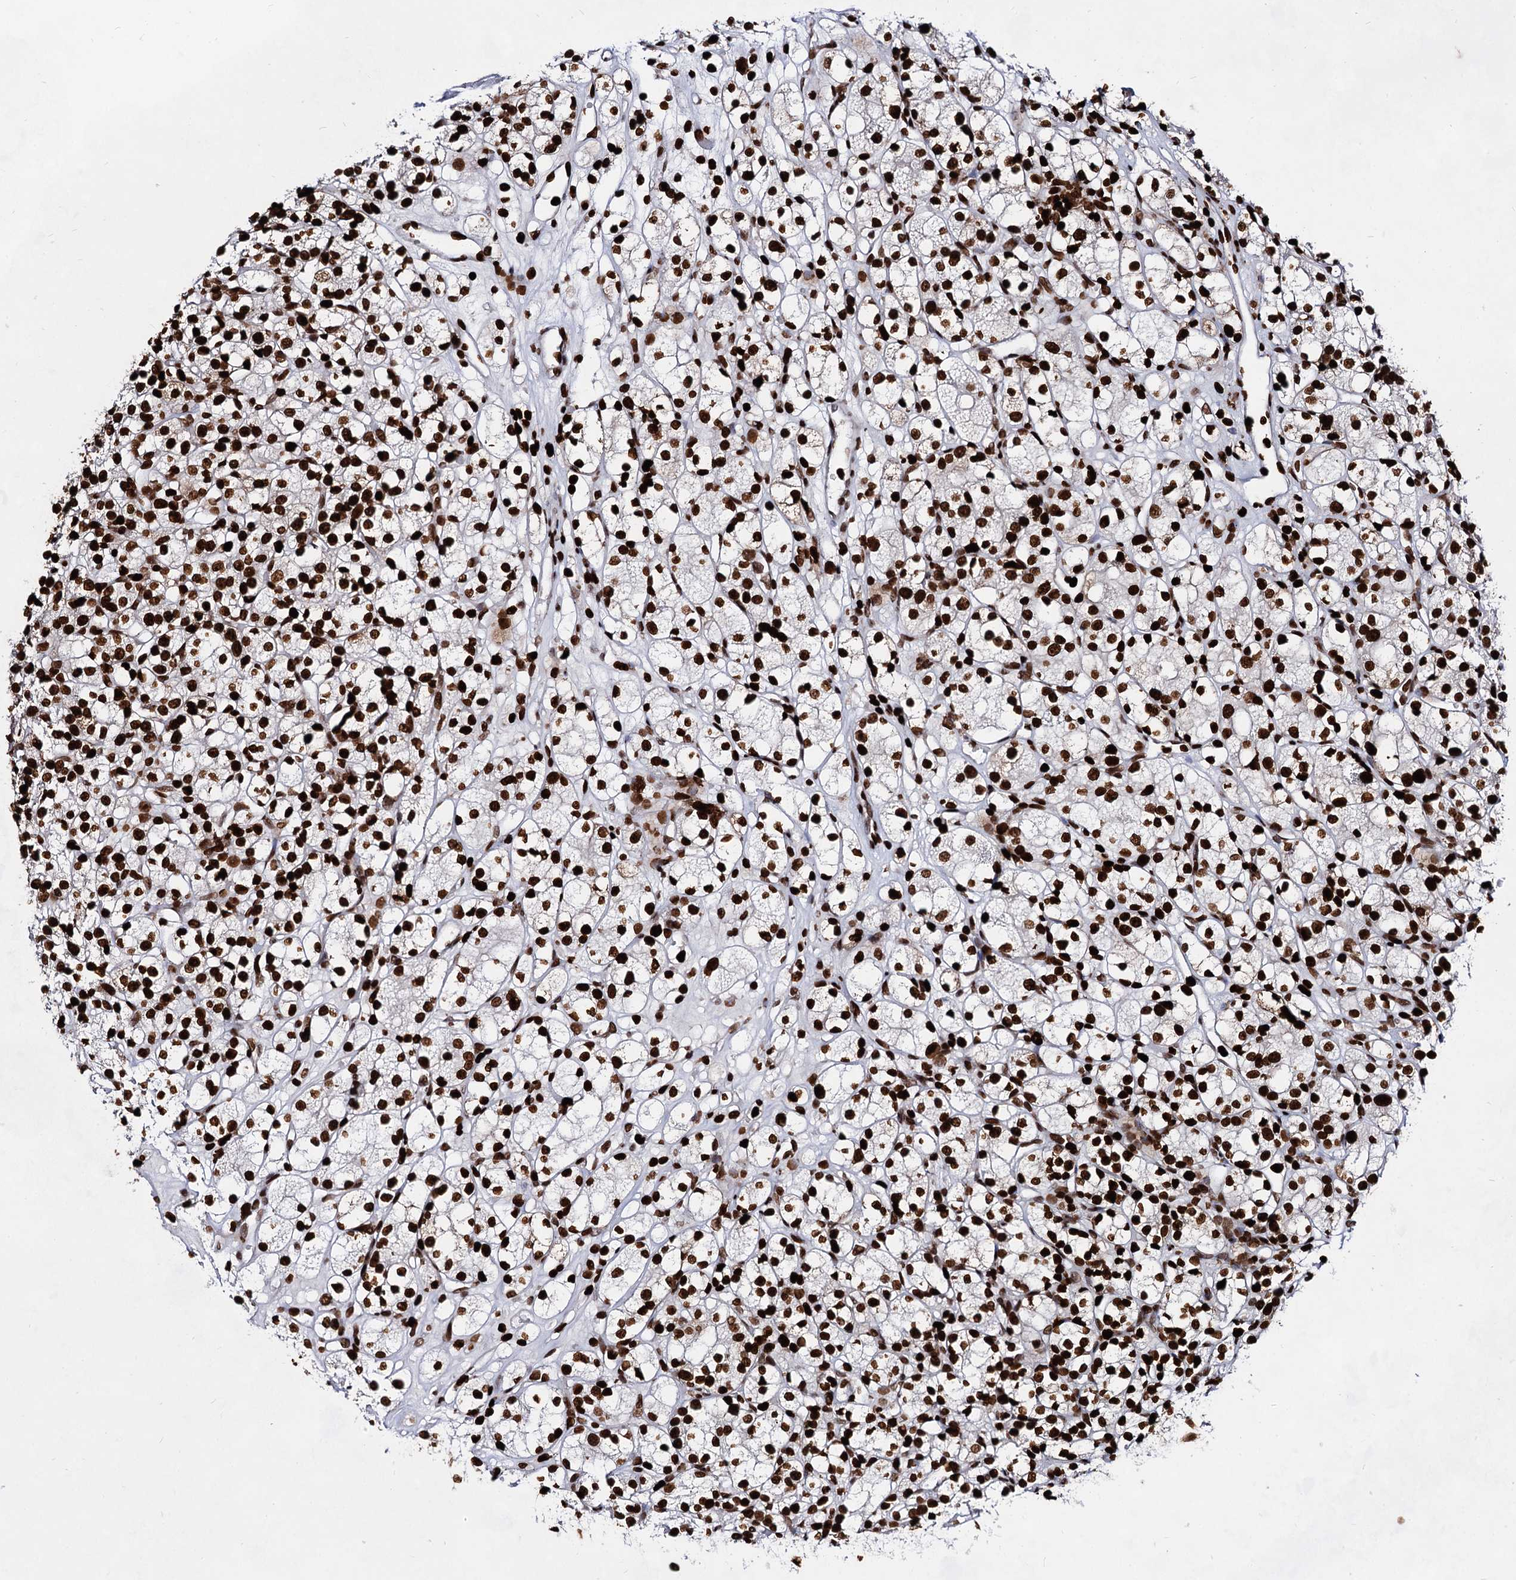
{"staining": {"intensity": "strong", "quantity": ">75%", "location": "nuclear"}, "tissue": "renal cancer", "cell_type": "Tumor cells", "image_type": "cancer", "snomed": [{"axis": "morphology", "description": "Adenocarcinoma, NOS"}, {"axis": "topography", "description": "Kidney"}], "caption": "Immunohistochemical staining of renal cancer (adenocarcinoma) displays high levels of strong nuclear expression in approximately >75% of tumor cells.", "gene": "HMGB2", "patient": {"sex": "male", "age": 77}}